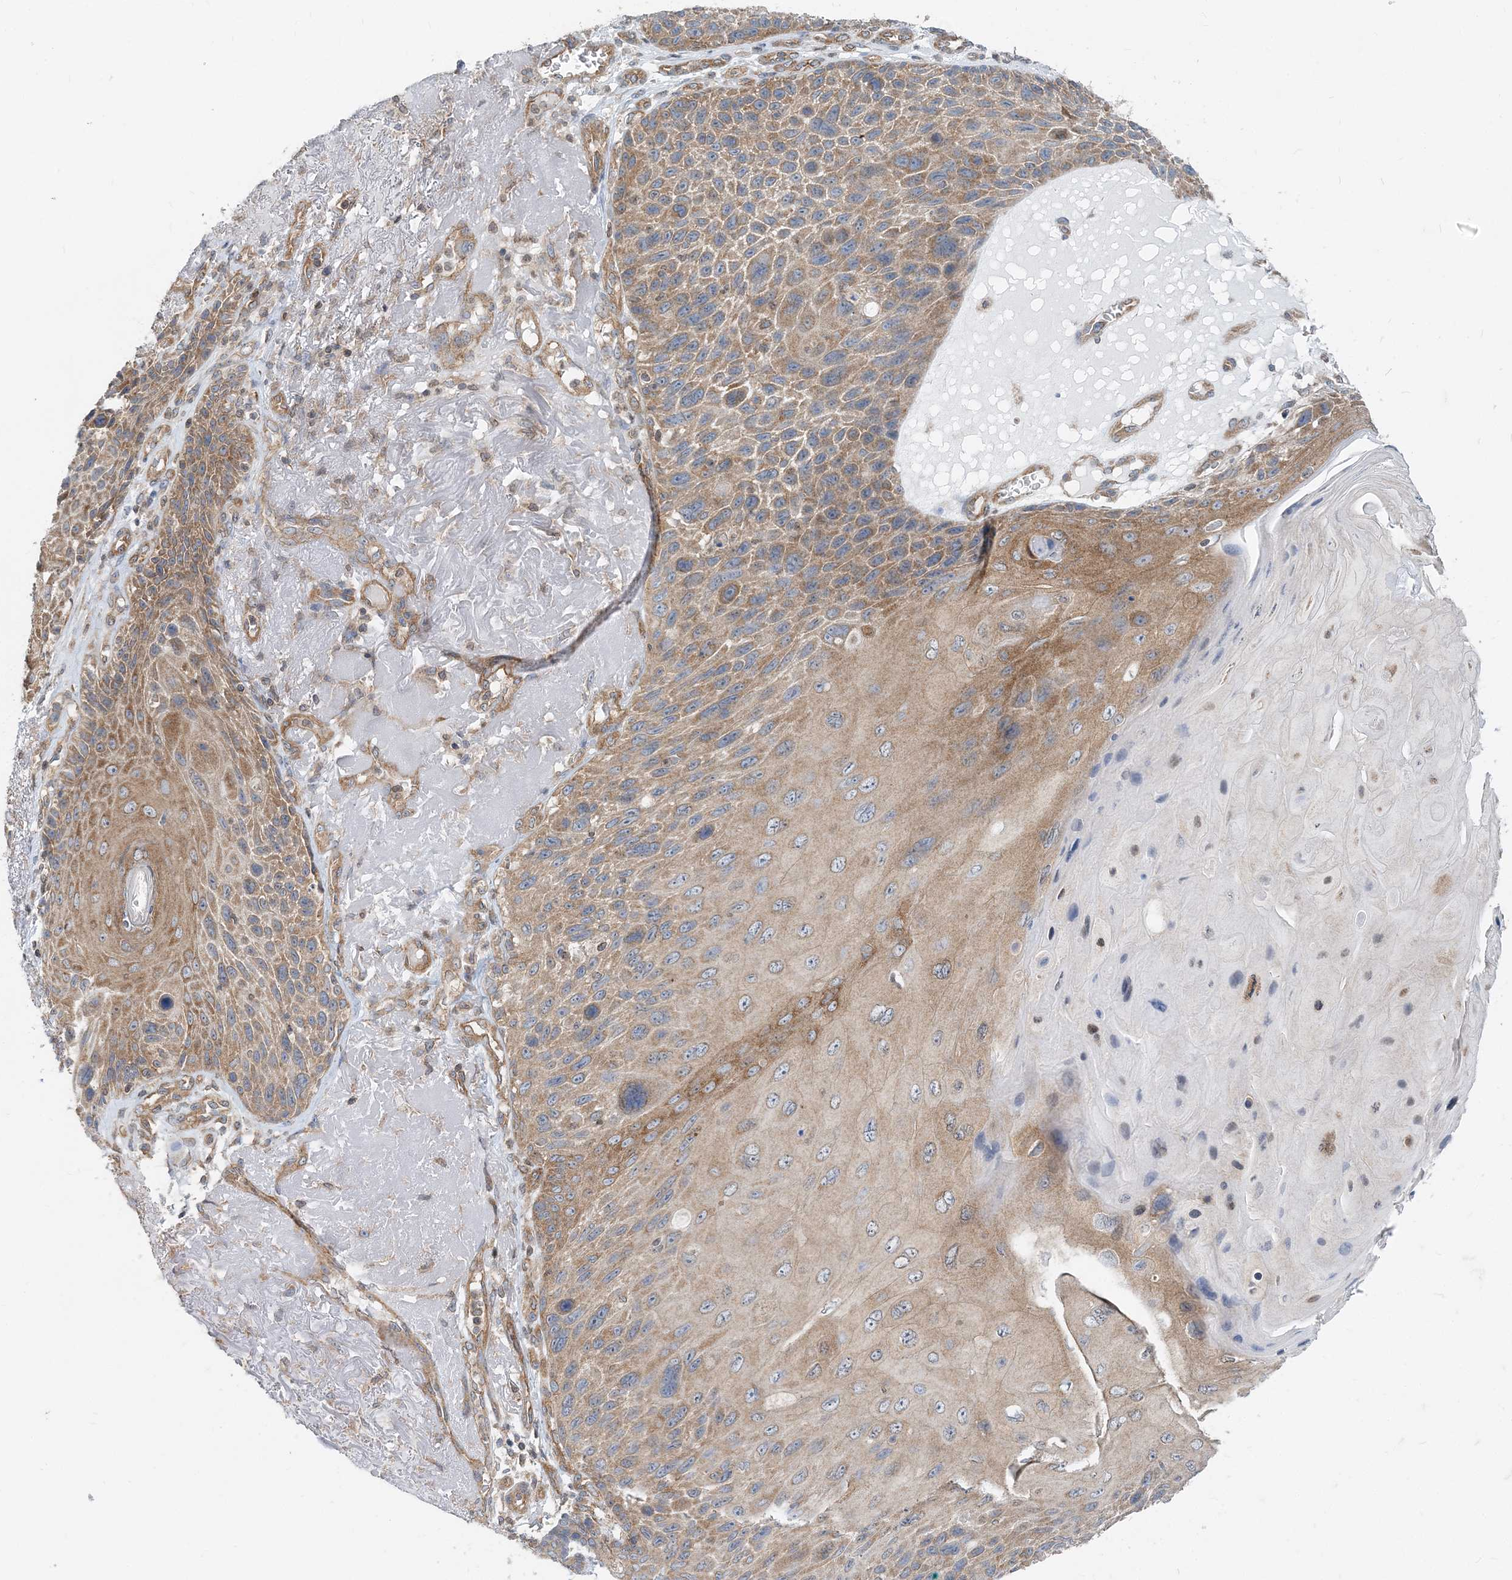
{"staining": {"intensity": "moderate", "quantity": ">75%", "location": "cytoplasmic/membranous"}, "tissue": "skin cancer", "cell_type": "Tumor cells", "image_type": "cancer", "snomed": [{"axis": "morphology", "description": "Squamous cell carcinoma, NOS"}, {"axis": "topography", "description": "Skin"}], "caption": "Squamous cell carcinoma (skin) stained with immunohistochemistry exhibits moderate cytoplasmic/membranous expression in approximately >75% of tumor cells.", "gene": "MOB4", "patient": {"sex": "female", "age": 88}}